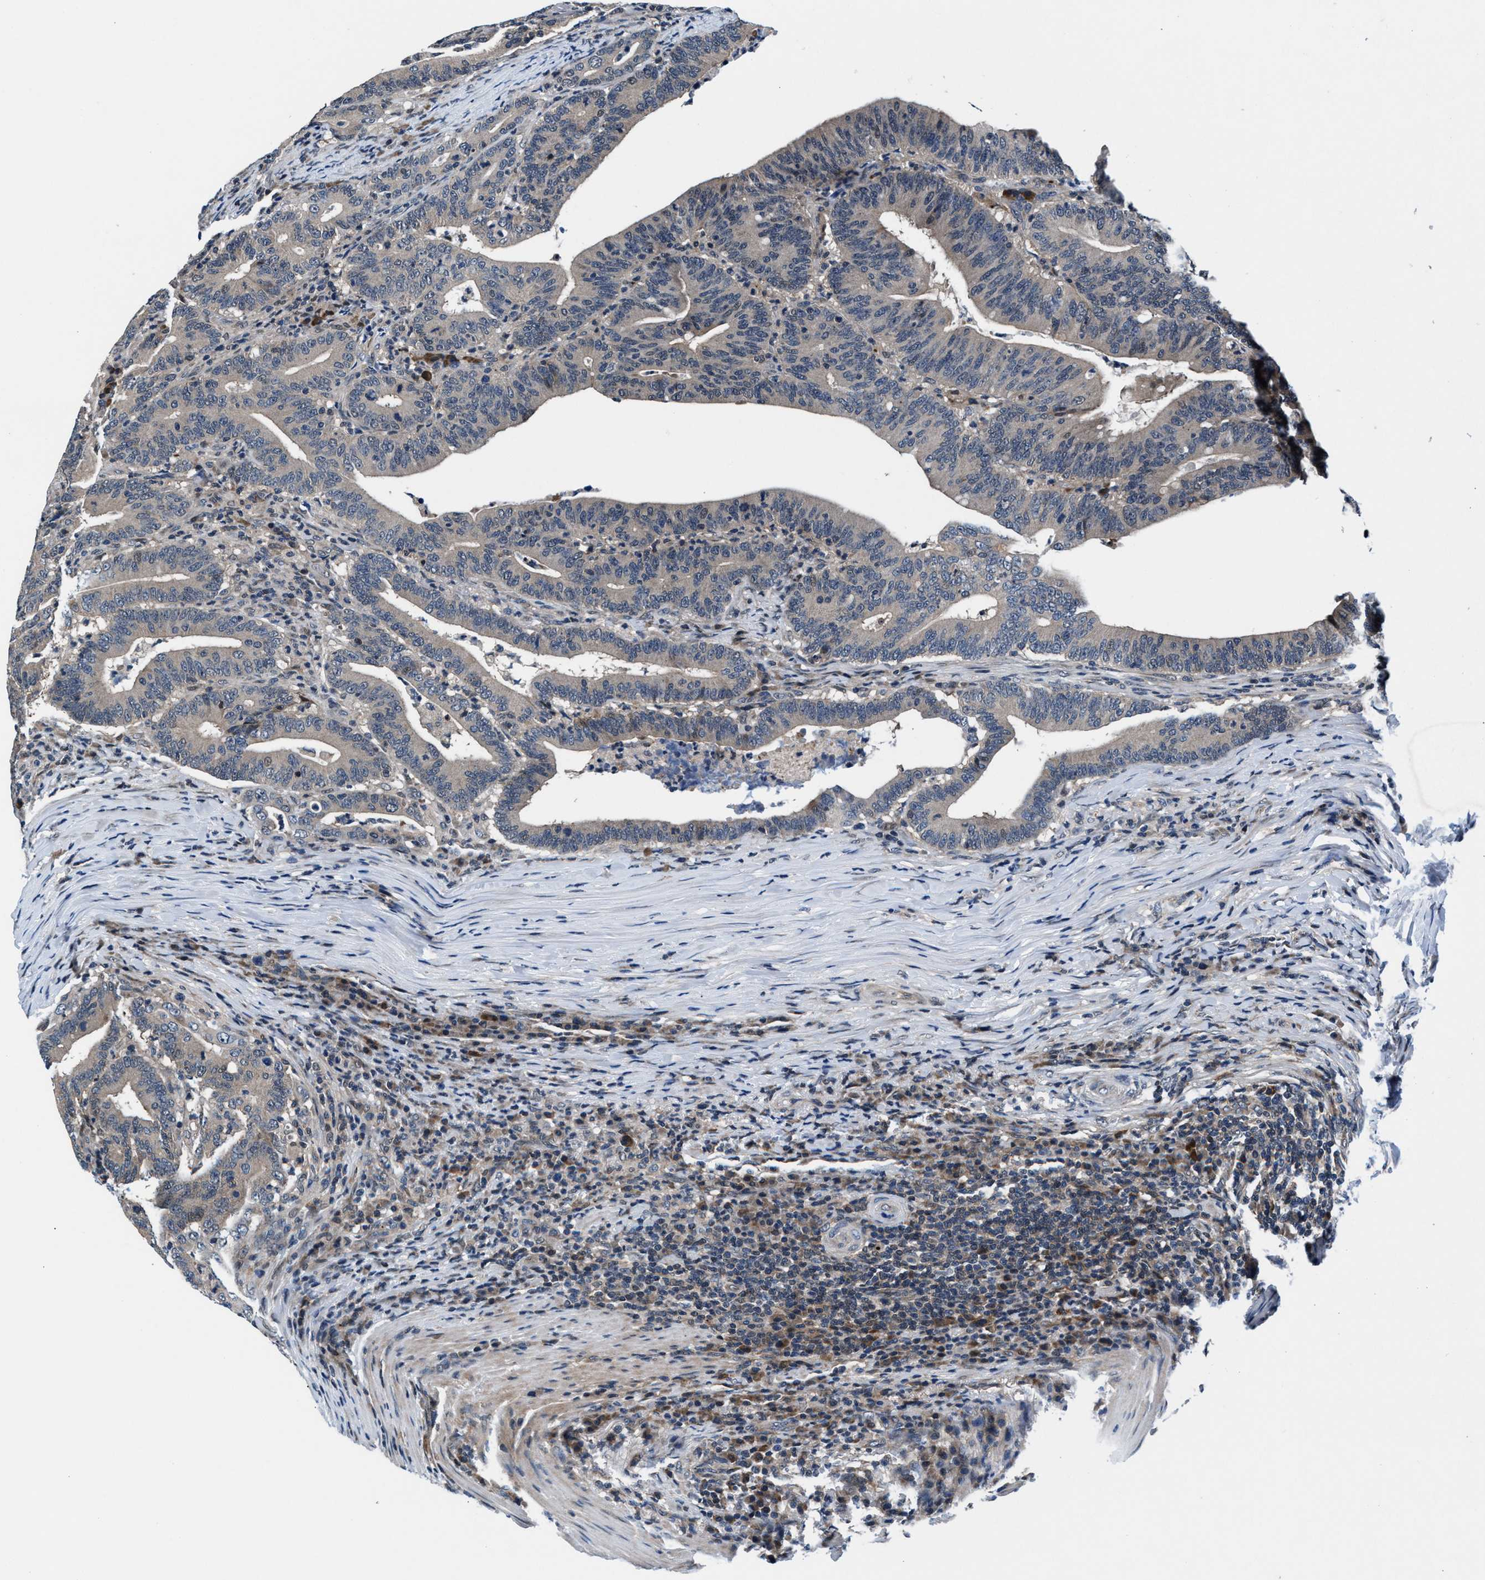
{"staining": {"intensity": "weak", "quantity": "<25%", "location": "cytoplasmic/membranous"}, "tissue": "colorectal cancer", "cell_type": "Tumor cells", "image_type": "cancer", "snomed": [{"axis": "morphology", "description": "Adenocarcinoma, NOS"}, {"axis": "topography", "description": "Colon"}], "caption": "Human colorectal cancer (adenocarcinoma) stained for a protein using IHC reveals no positivity in tumor cells.", "gene": "PRPSAP2", "patient": {"sex": "female", "age": 66}}